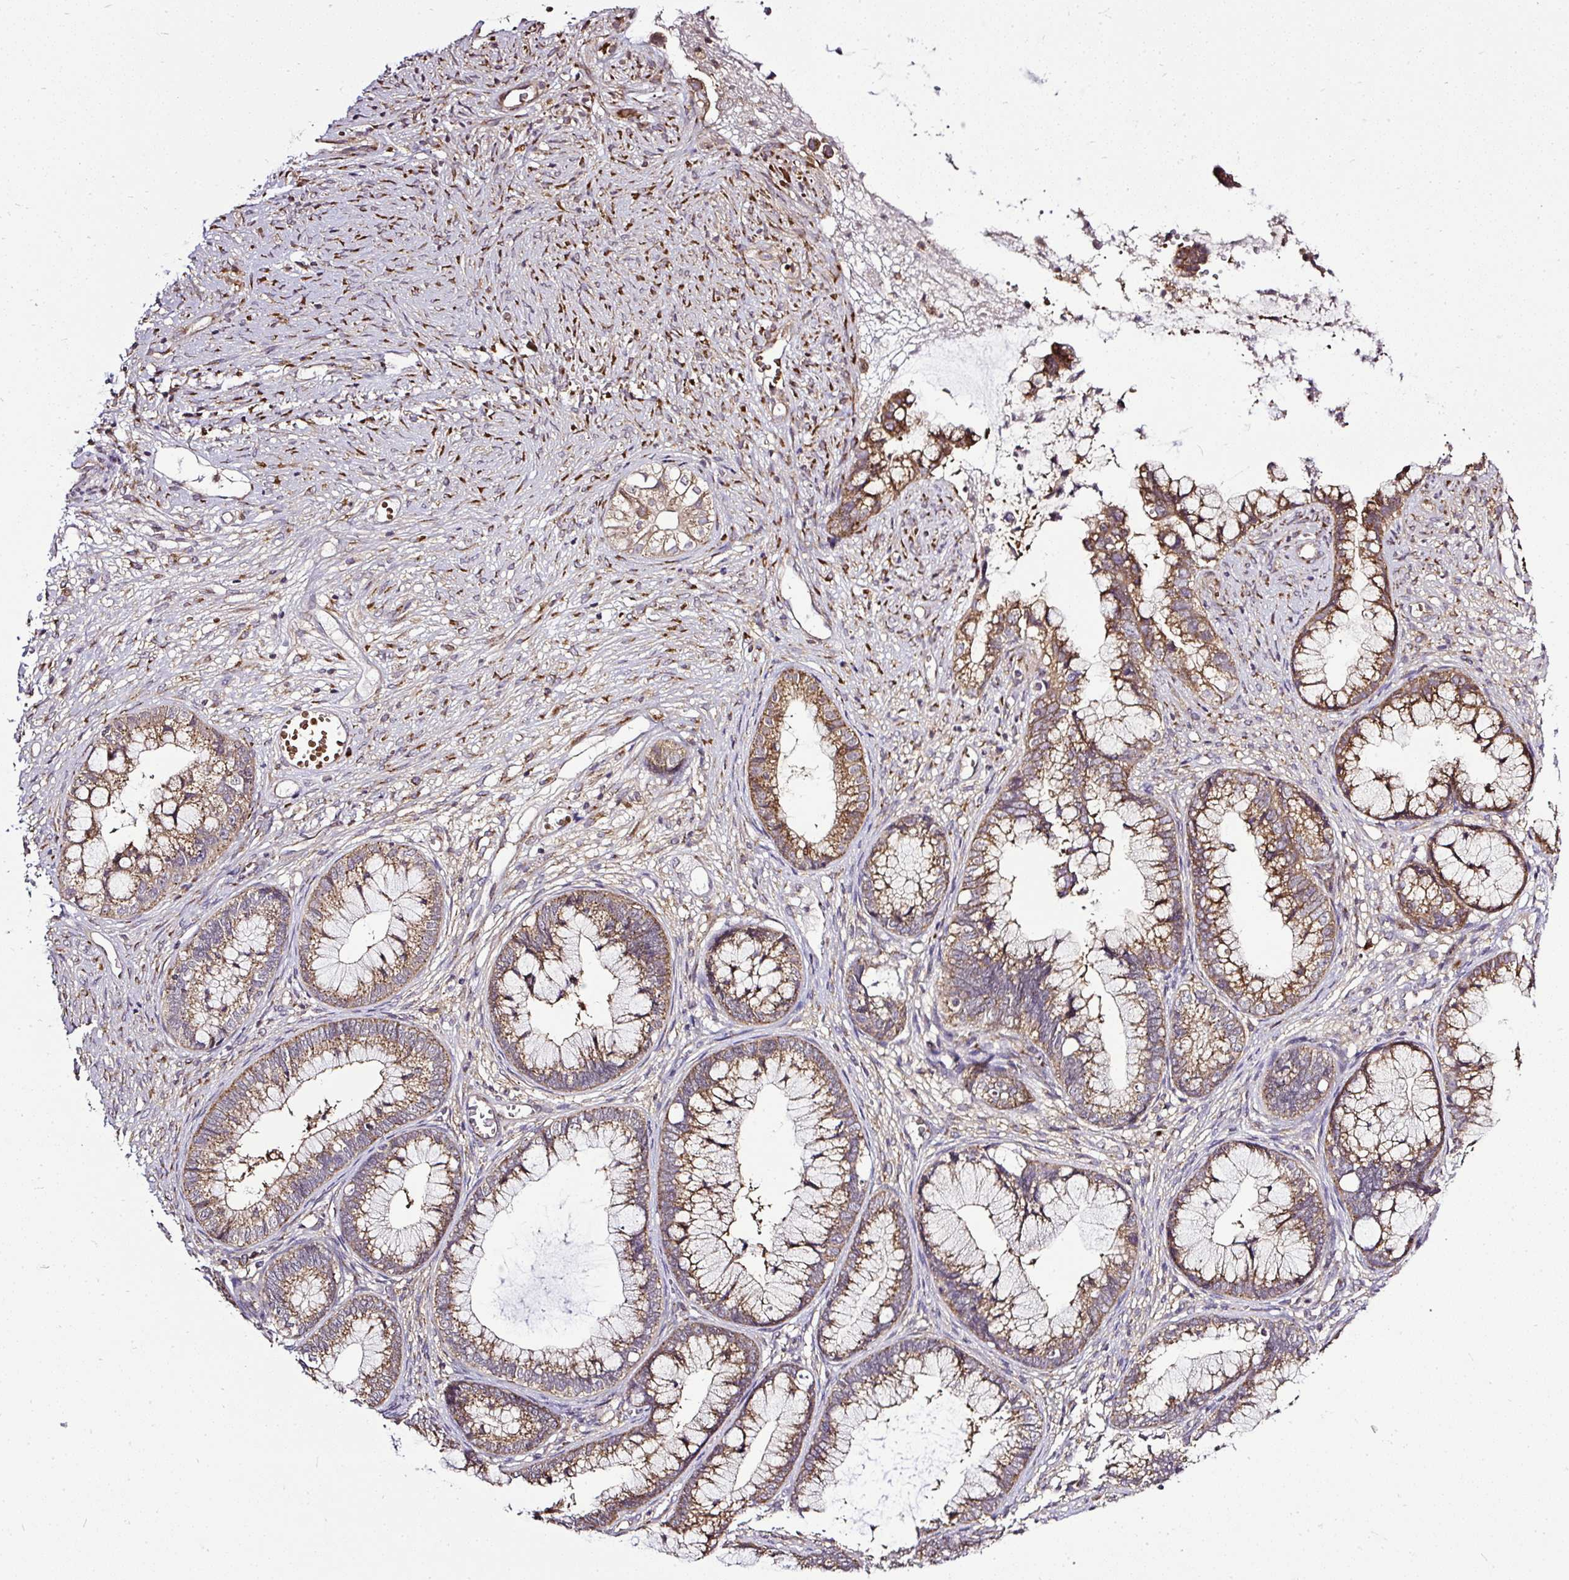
{"staining": {"intensity": "moderate", "quantity": "25%-75%", "location": "cytoplasmic/membranous"}, "tissue": "cervical cancer", "cell_type": "Tumor cells", "image_type": "cancer", "snomed": [{"axis": "morphology", "description": "Adenocarcinoma, NOS"}, {"axis": "topography", "description": "Cervix"}], "caption": "IHC photomicrograph of cervical adenocarcinoma stained for a protein (brown), which displays medium levels of moderate cytoplasmic/membranous expression in about 25%-75% of tumor cells.", "gene": "SMC4", "patient": {"sex": "female", "age": 44}}